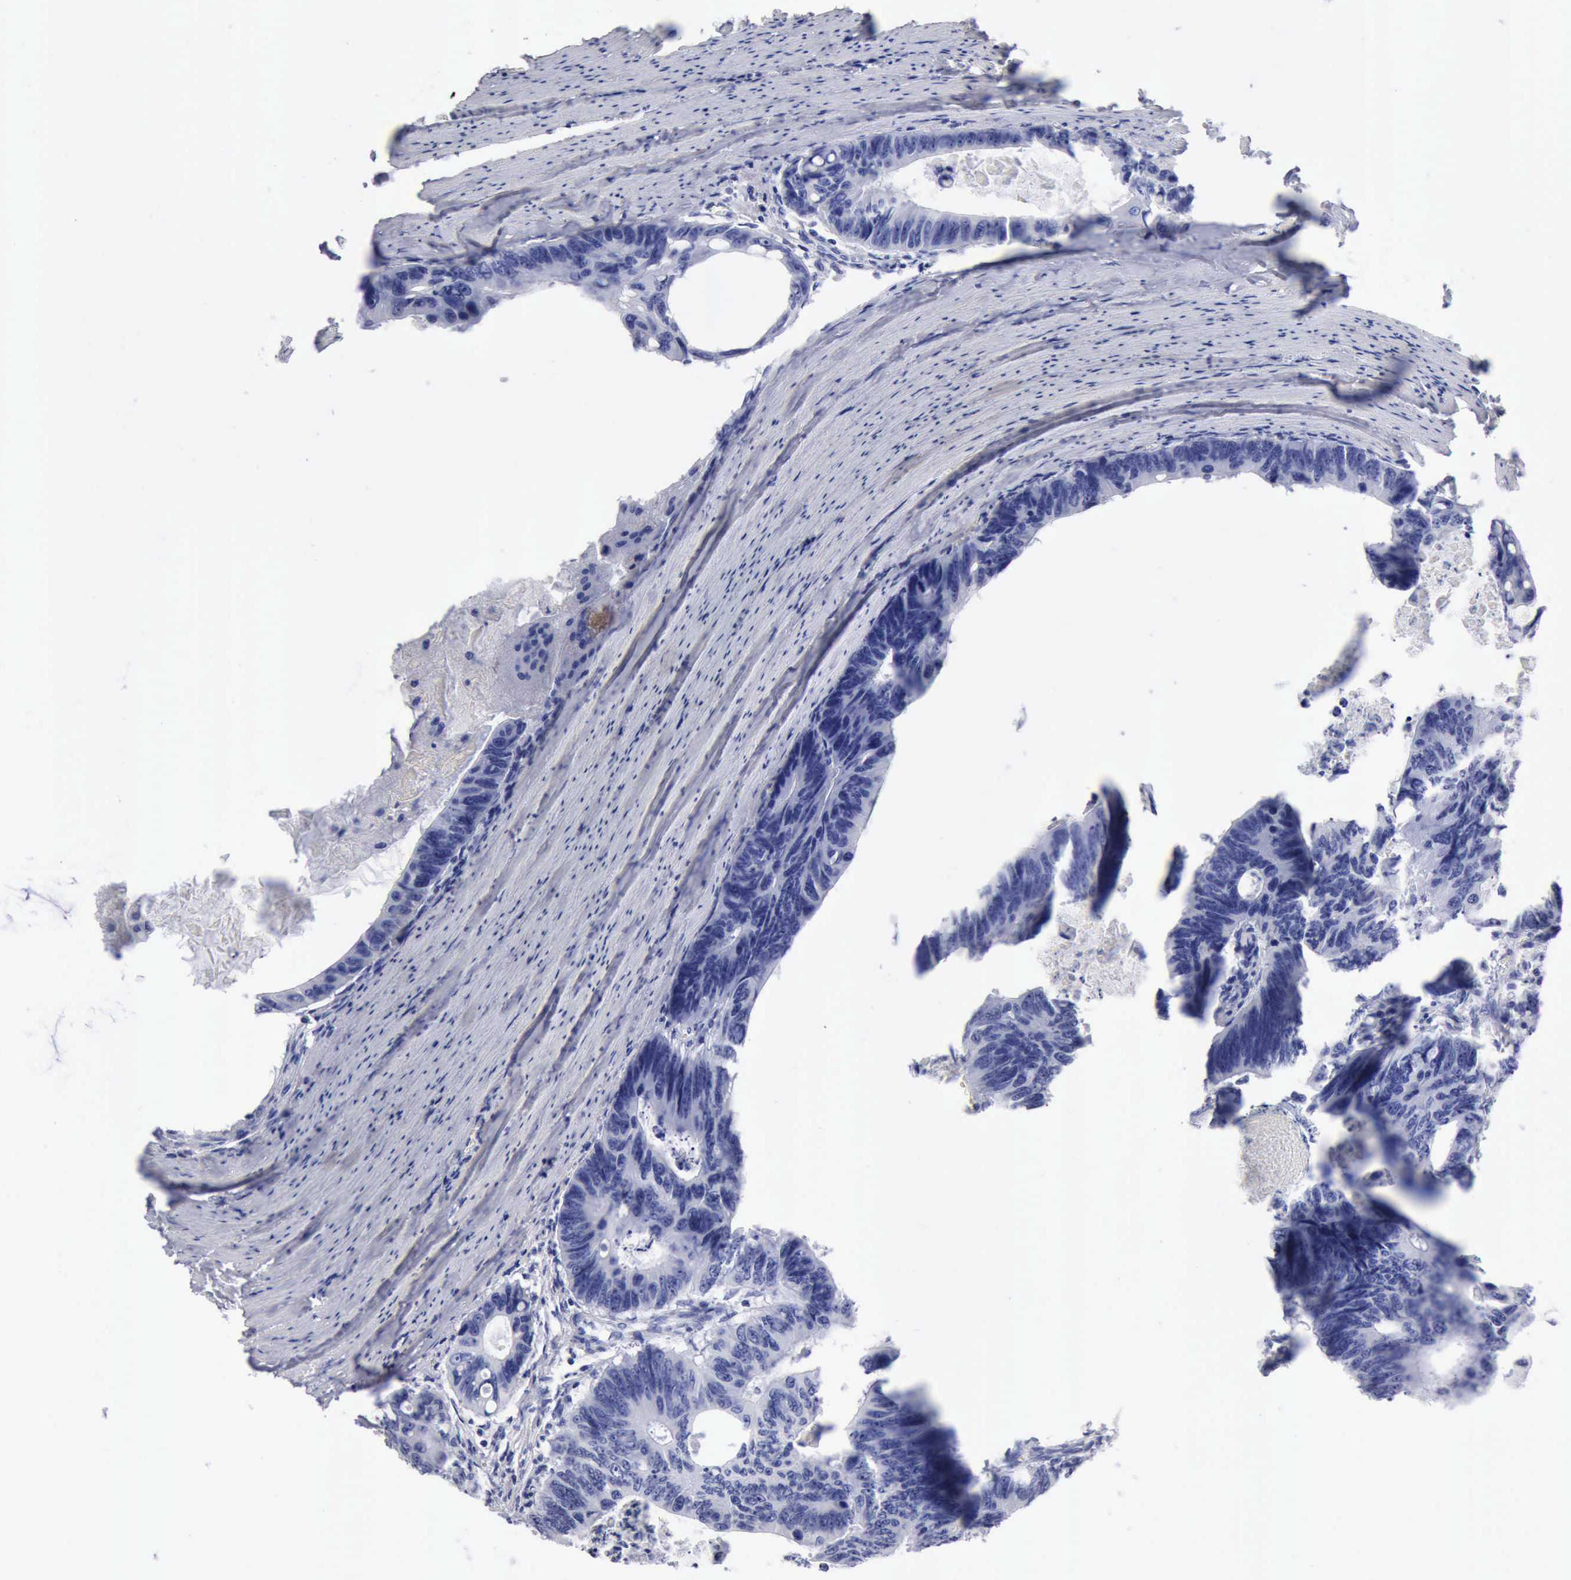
{"staining": {"intensity": "negative", "quantity": "none", "location": "none"}, "tissue": "colorectal cancer", "cell_type": "Tumor cells", "image_type": "cancer", "snomed": [{"axis": "morphology", "description": "Adenocarcinoma, NOS"}, {"axis": "topography", "description": "Colon"}], "caption": "IHC photomicrograph of neoplastic tissue: colorectal cancer (adenocarcinoma) stained with DAB (3,3'-diaminobenzidine) reveals no significant protein staining in tumor cells.", "gene": "CYP19A1", "patient": {"sex": "female", "age": 55}}